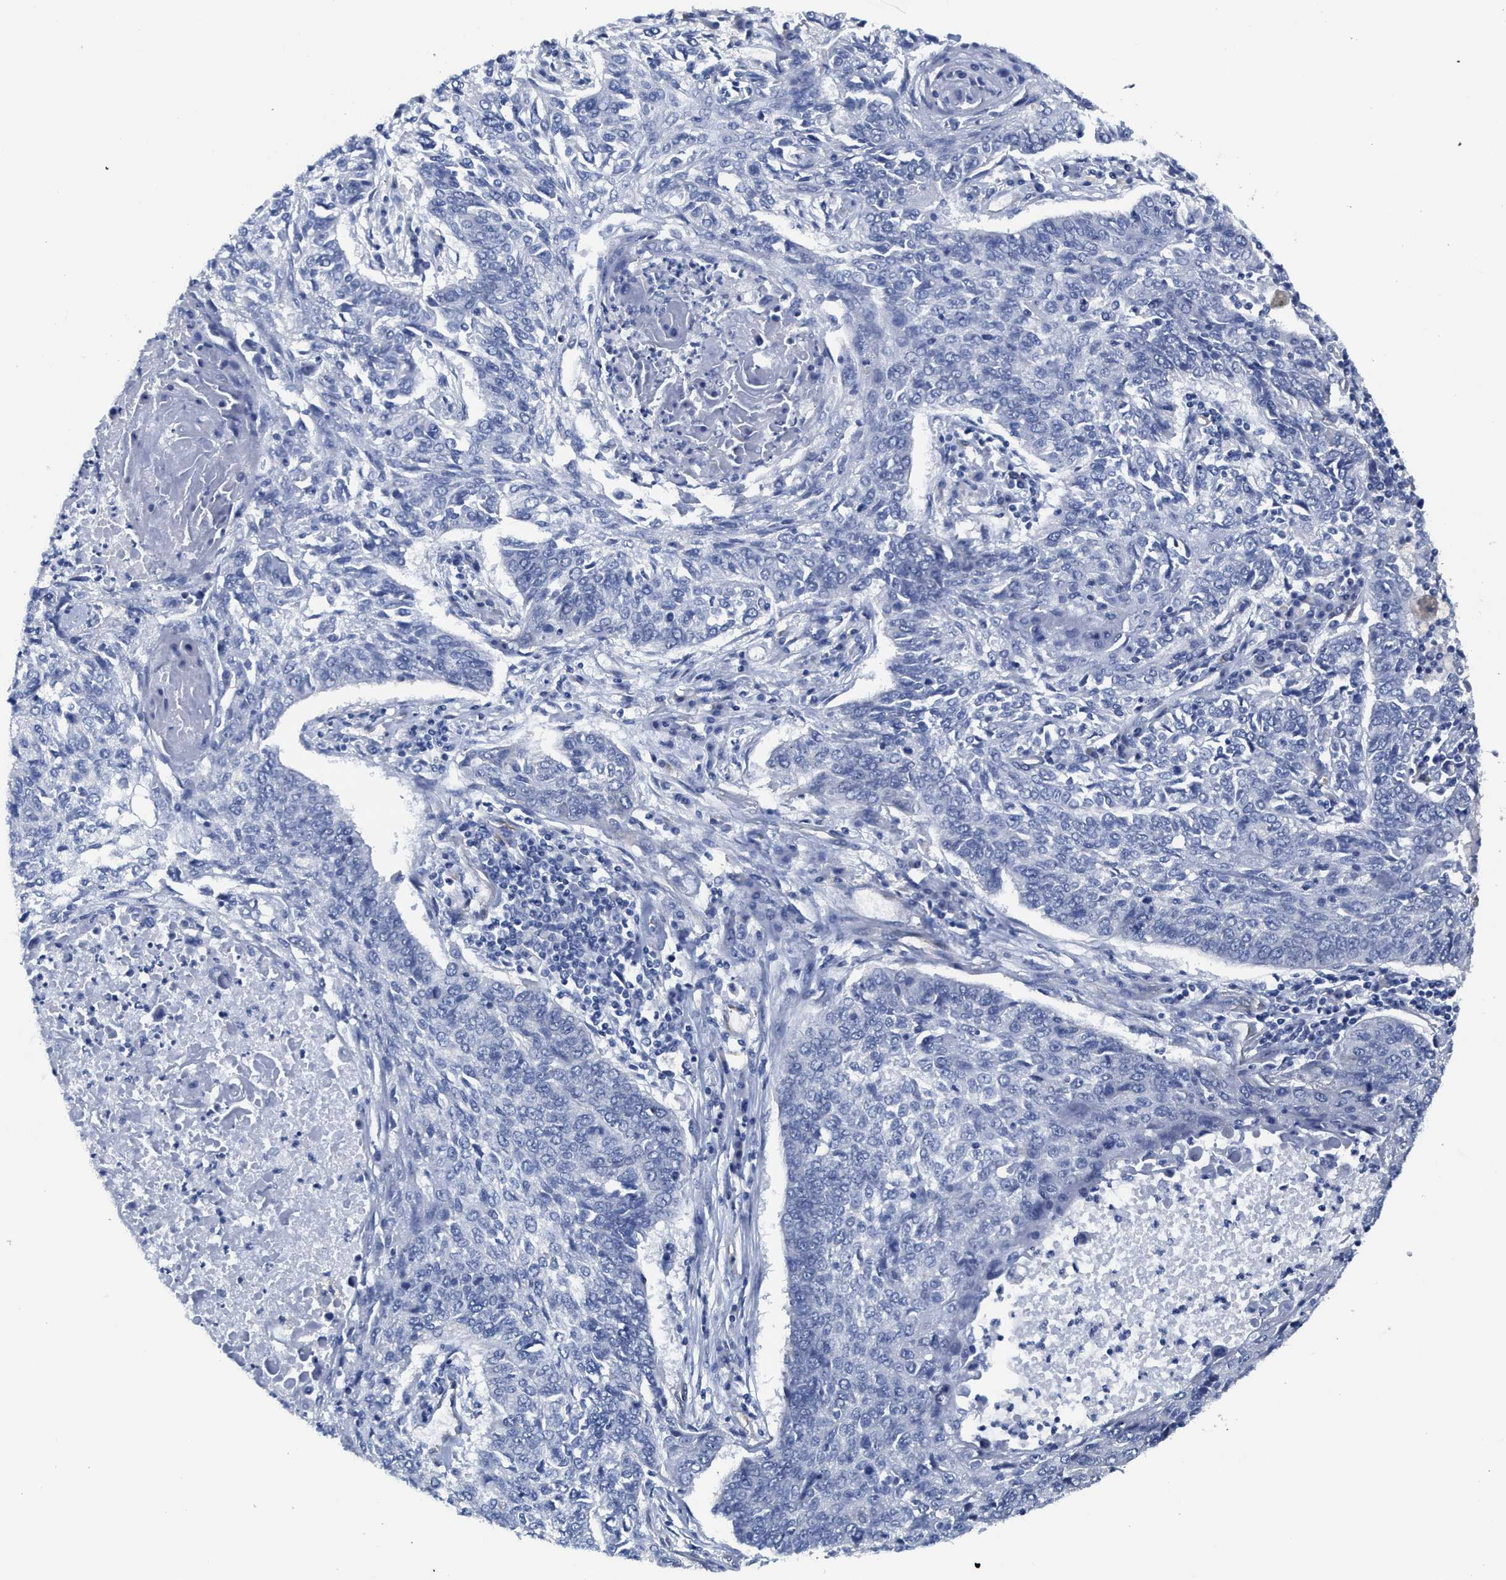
{"staining": {"intensity": "negative", "quantity": "none", "location": "none"}, "tissue": "lung cancer", "cell_type": "Tumor cells", "image_type": "cancer", "snomed": [{"axis": "morphology", "description": "Normal tissue, NOS"}, {"axis": "morphology", "description": "Squamous cell carcinoma, NOS"}, {"axis": "topography", "description": "Cartilage tissue"}, {"axis": "topography", "description": "Bronchus"}, {"axis": "topography", "description": "Lung"}], "caption": "This photomicrograph is of lung cancer (squamous cell carcinoma) stained with IHC to label a protein in brown with the nuclei are counter-stained blue. There is no positivity in tumor cells.", "gene": "TUB", "patient": {"sex": "female", "age": 49}}